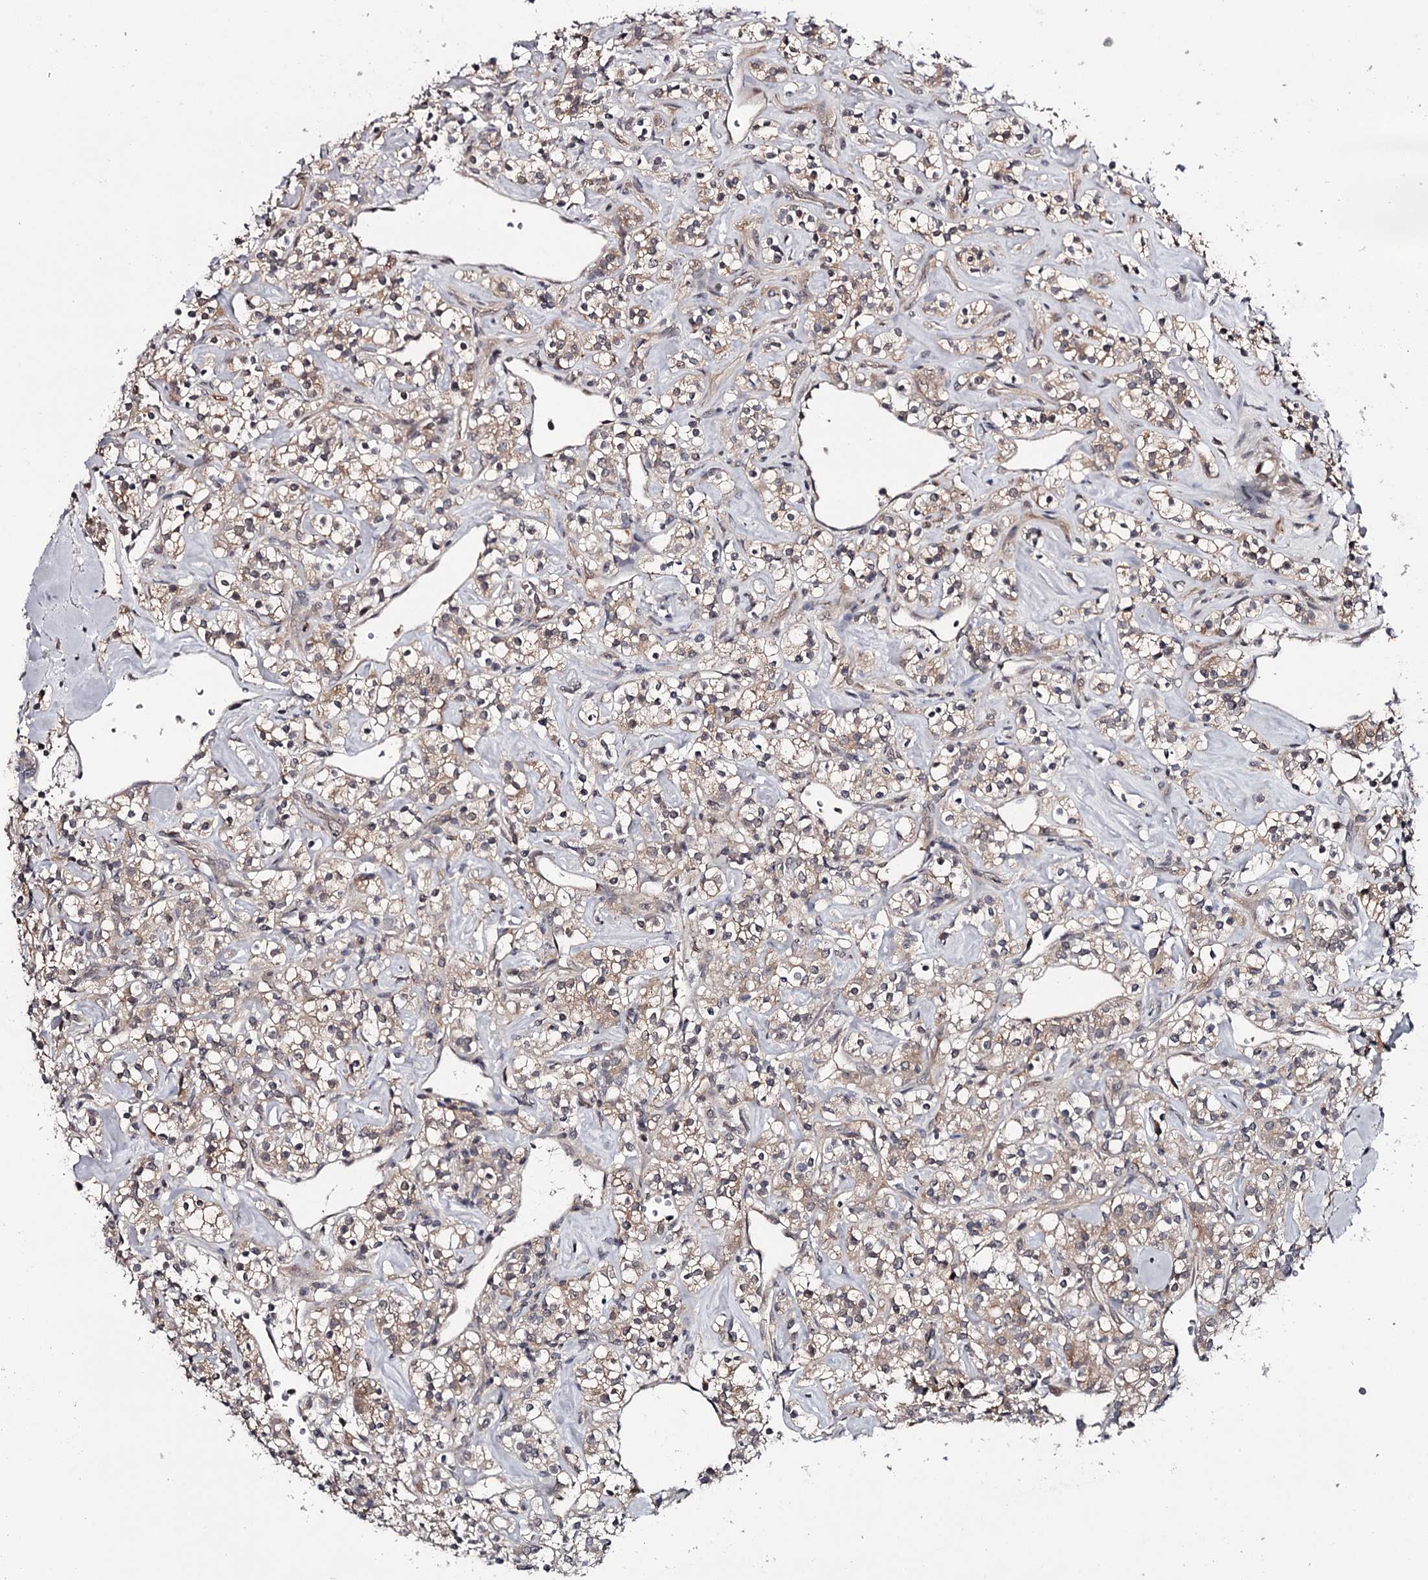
{"staining": {"intensity": "weak", "quantity": ">75%", "location": "cytoplasmic/membranous"}, "tissue": "renal cancer", "cell_type": "Tumor cells", "image_type": "cancer", "snomed": [{"axis": "morphology", "description": "Adenocarcinoma, NOS"}, {"axis": "topography", "description": "Kidney"}], "caption": "Immunohistochemistry micrograph of neoplastic tissue: renal cancer stained using IHC exhibits low levels of weak protein expression localized specifically in the cytoplasmic/membranous of tumor cells, appearing as a cytoplasmic/membranous brown color.", "gene": "GTSF1", "patient": {"sex": "male", "age": 77}}